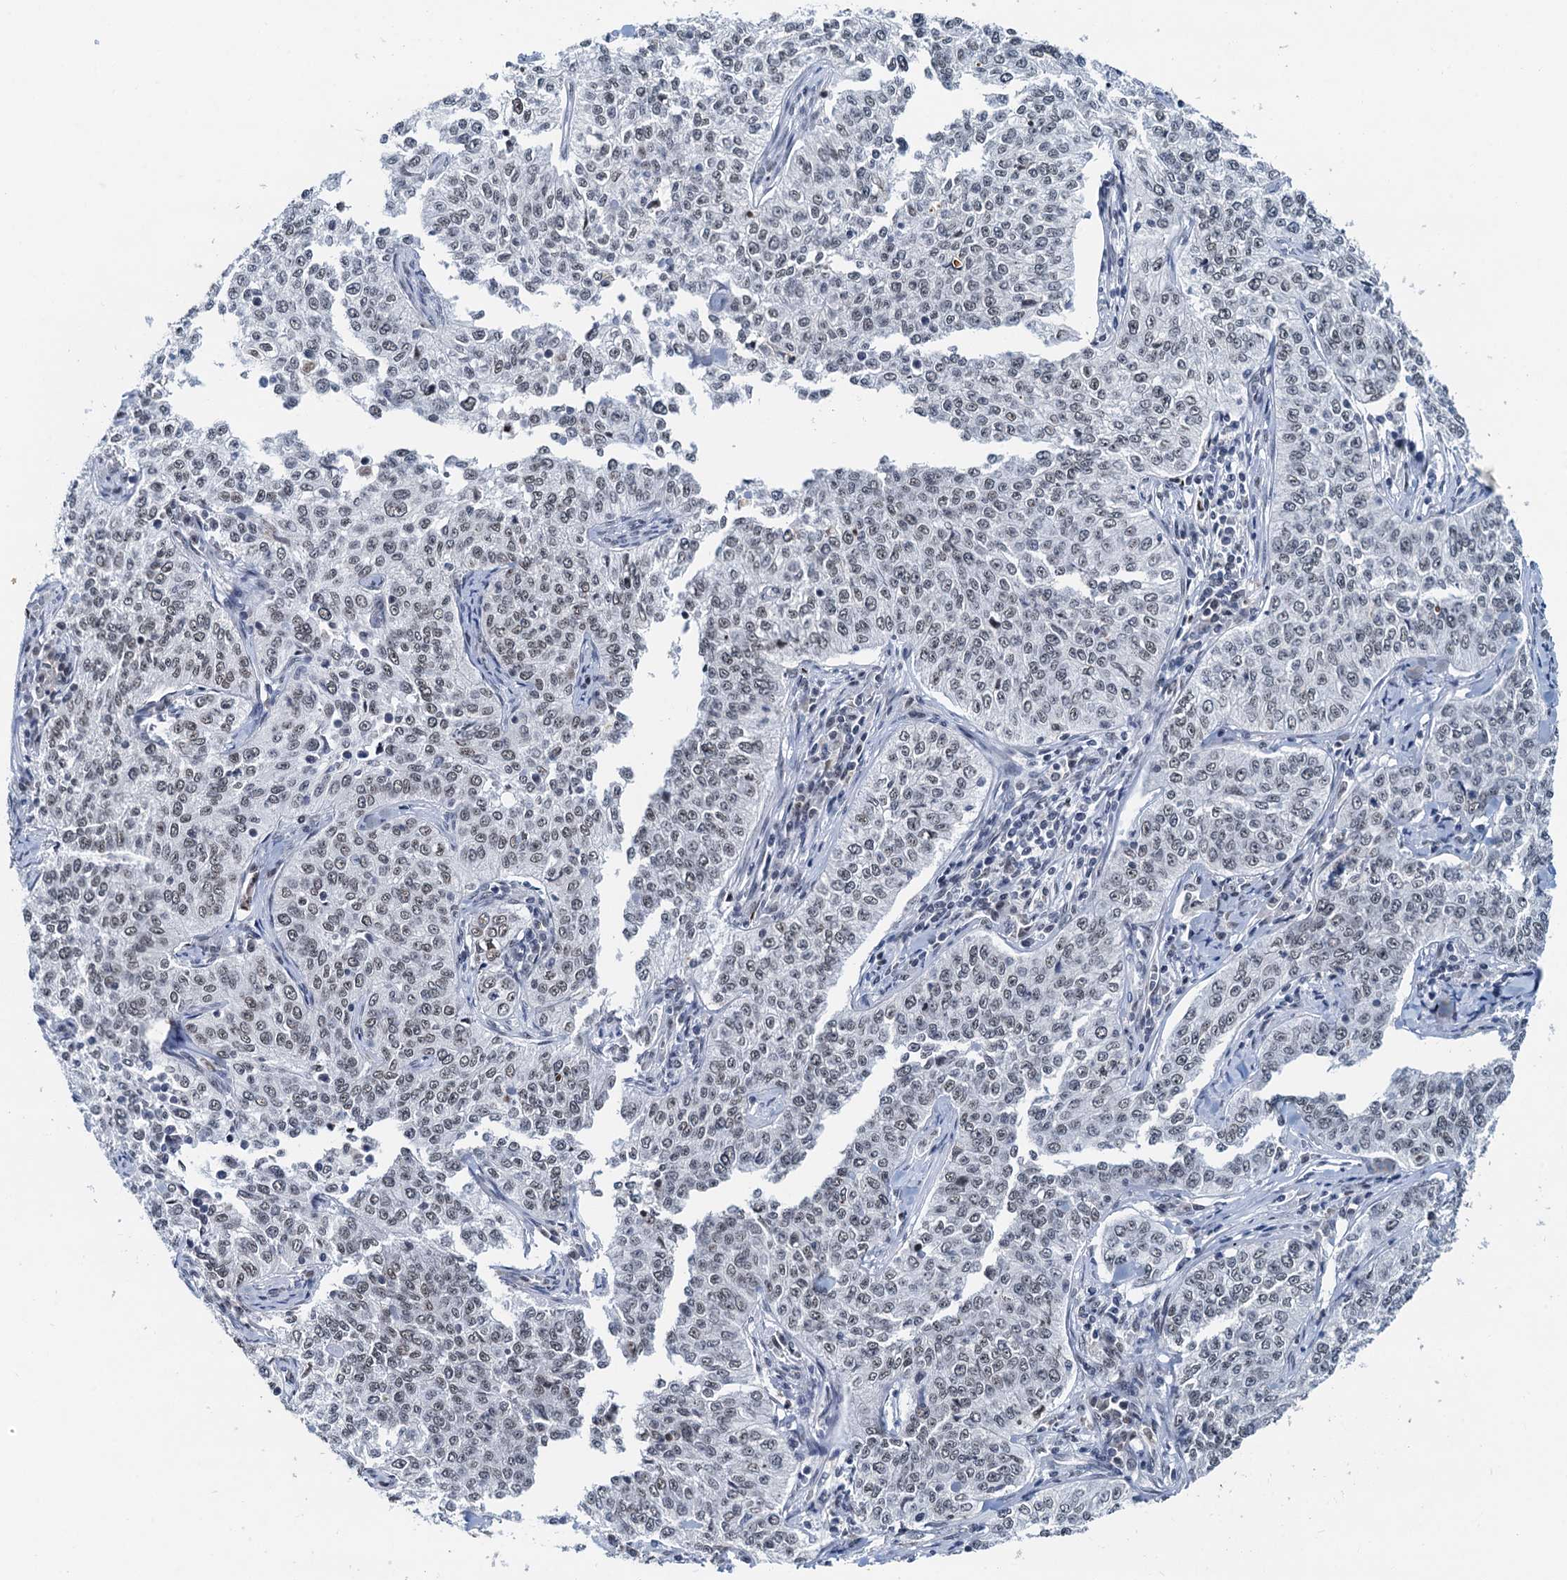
{"staining": {"intensity": "weak", "quantity": ">75%", "location": "nuclear"}, "tissue": "cervical cancer", "cell_type": "Tumor cells", "image_type": "cancer", "snomed": [{"axis": "morphology", "description": "Squamous cell carcinoma, NOS"}, {"axis": "topography", "description": "Cervix"}], "caption": "Tumor cells display low levels of weak nuclear positivity in about >75% of cells in cervical cancer. Immunohistochemistry (ihc) stains the protein of interest in brown and the nuclei are stained blue.", "gene": "SNRPD1", "patient": {"sex": "female", "age": 35}}